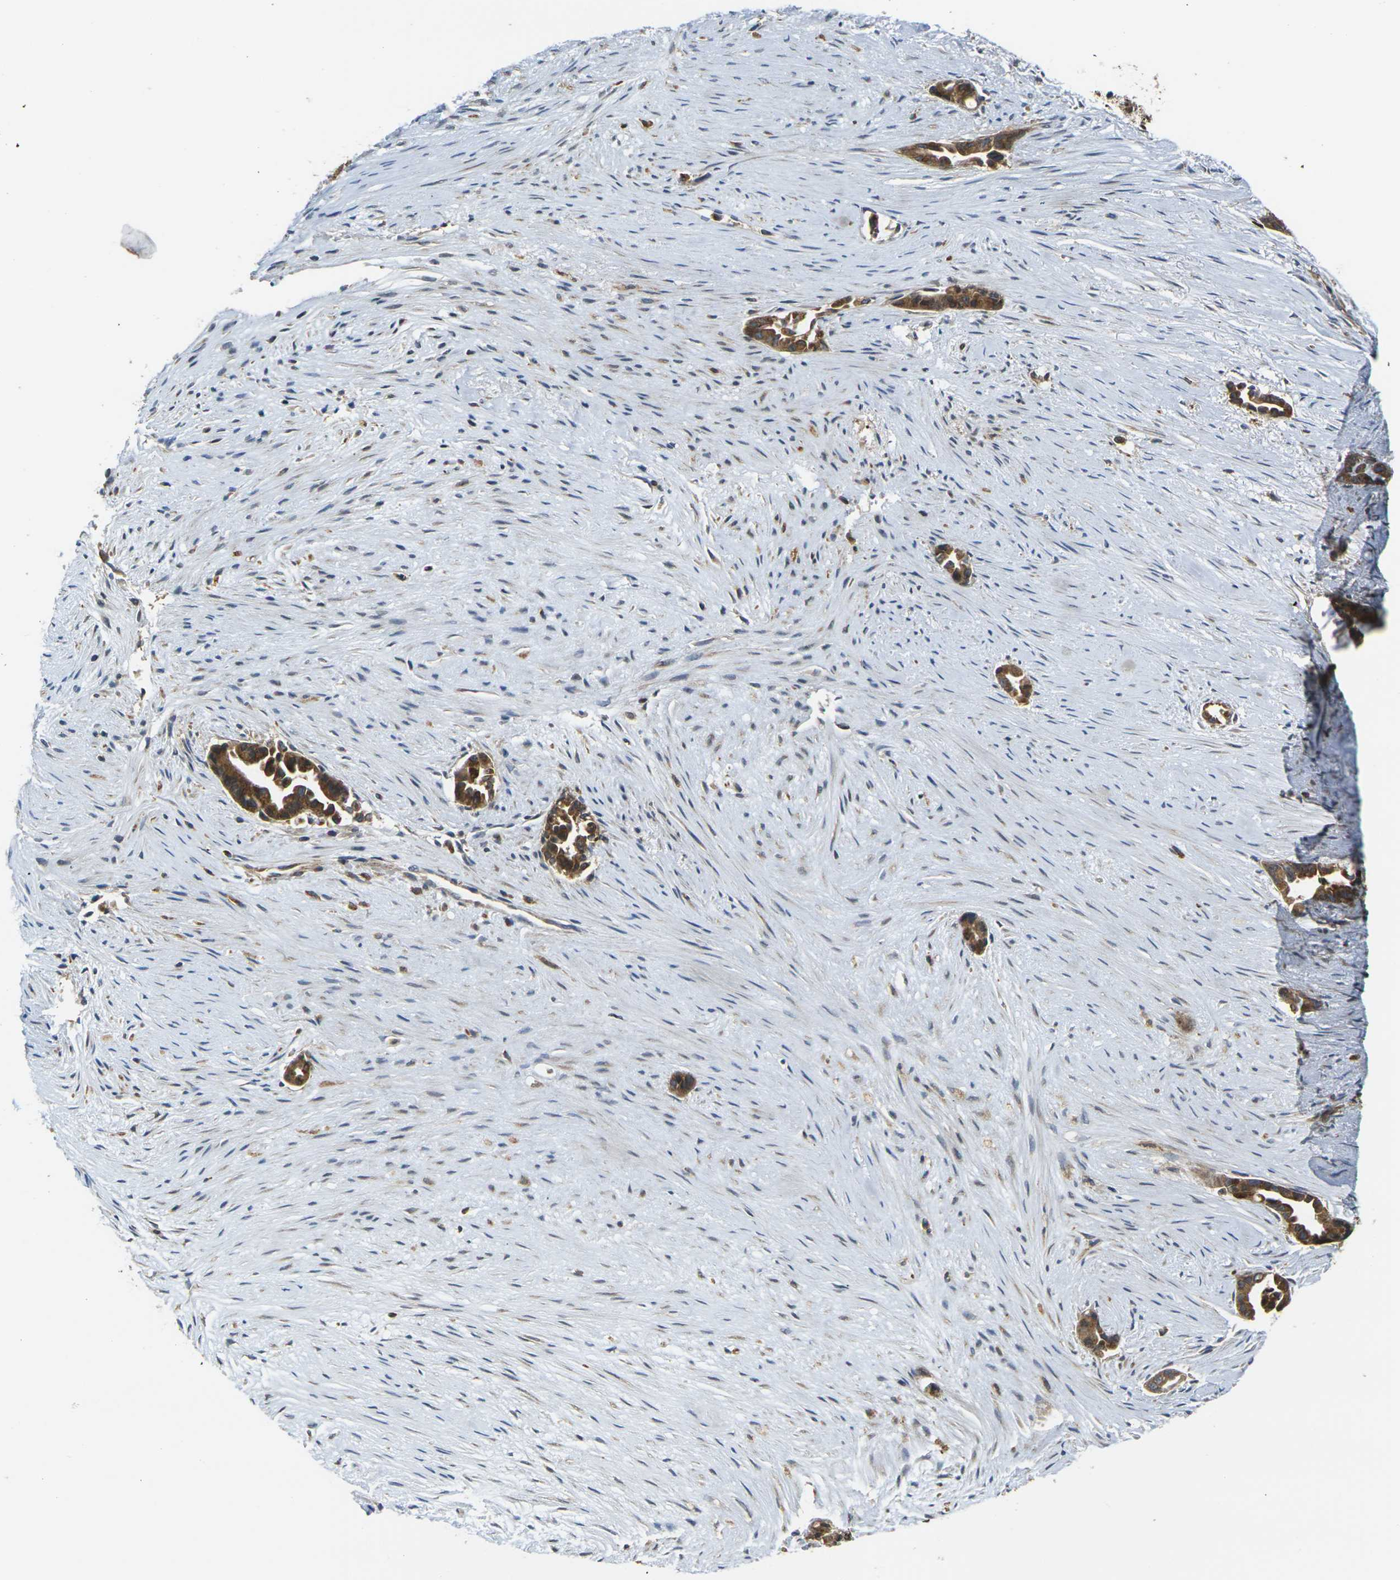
{"staining": {"intensity": "strong", "quantity": ">75%", "location": "cytoplasmic/membranous"}, "tissue": "liver cancer", "cell_type": "Tumor cells", "image_type": "cancer", "snomed": [{"axis": "morphology", "description": "Cholangiocarcinoma"}, {"axis": "topography", "description": "Liver"}], "caption": "DAB (3,3'-diaminobenzidine) immunohistochemical staining of cholangiocarcinoma (liver) exhibits strong cytoplasmic/membranous protein expression in about >75% of tumor cells. (Brightfield microscopy of DAB IHC at high magnification).", "gene": "FZD1", "patient": {"sex": "female", "age": 55}}